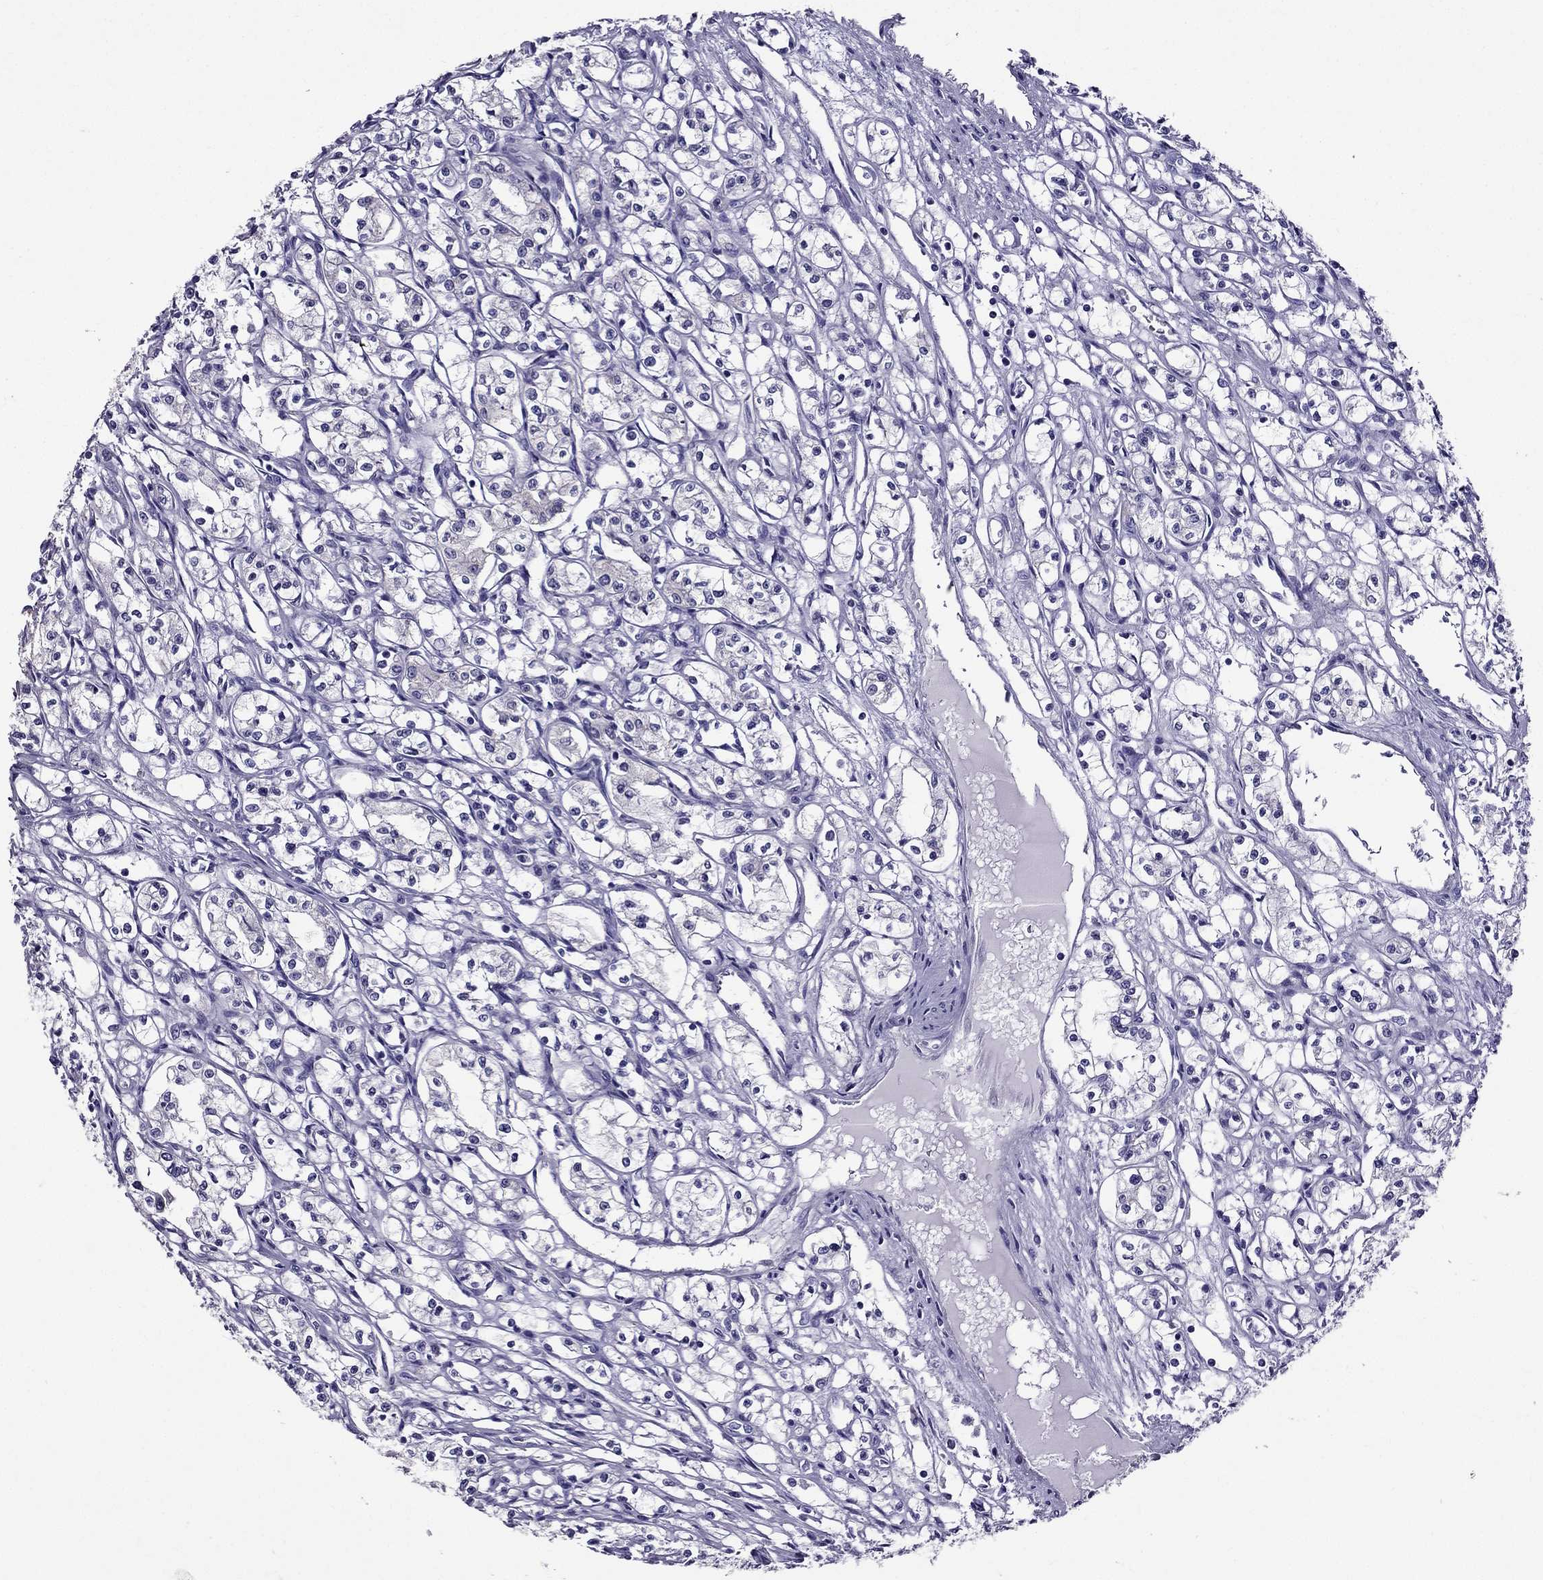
{"staining": {"intensity": "negative", "quantity": "none", "location": "none"}, "tissue": "renal cancer", "cell_type": "Tumor cells", "image_type": "cancer", "snomed": [{"axis": "morphology", "description": "Adenocarcinoma, NOS"}, {"axis": "topography", "description": "Kidney"}], "caption": "Image shows no protein expression in tumor cells of renal cancer tissue.", "gene": "AAK1", "patient": {"sex": "male", "age": 56}}